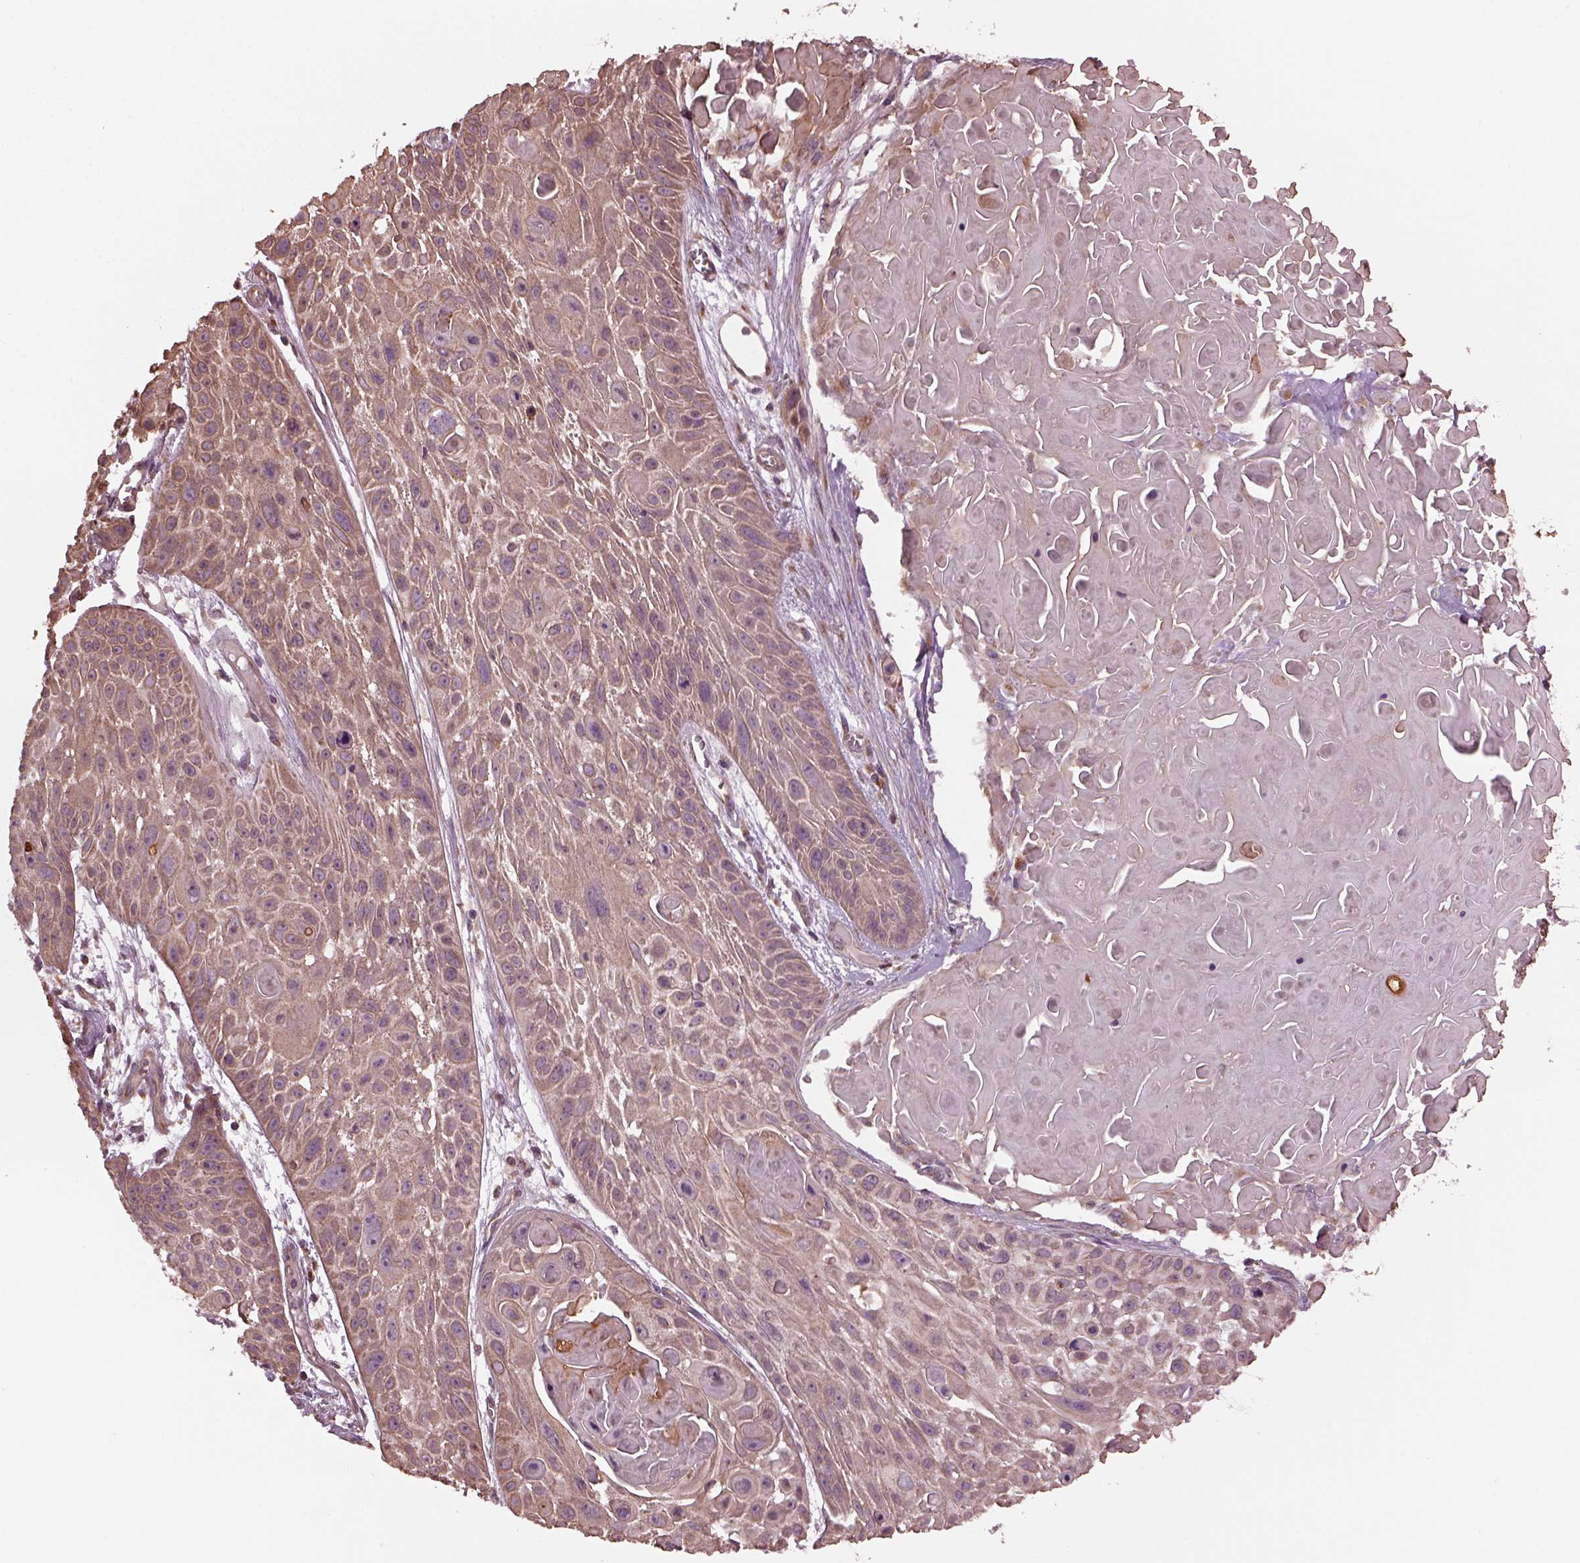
{"staining": {"intensity": "moderate", "quantity": "25%-75%", "location": "cytoplasmic/membranous,nuclear"}, "tissue": "skin cancer", "cell_type": "Tumor cells", "image_type": "cancer", "snomed": [{"axis": "morphology", "description": "Squamous cell carcinoma, NOS"}, {"axis": "topography", "description": "Skin"}, {"axis": "topography", "description": "Anal"}], "caption": "Immunohistochemical staining of skin cancer (squamous cell carcinoma) reveals medium levels of moderate cytoplasmic/membranous and nuclear staining in about 25%-75% of tumor cells.", "gene": "RUFY3", "patient": {"sex": "female", "age": 75}}